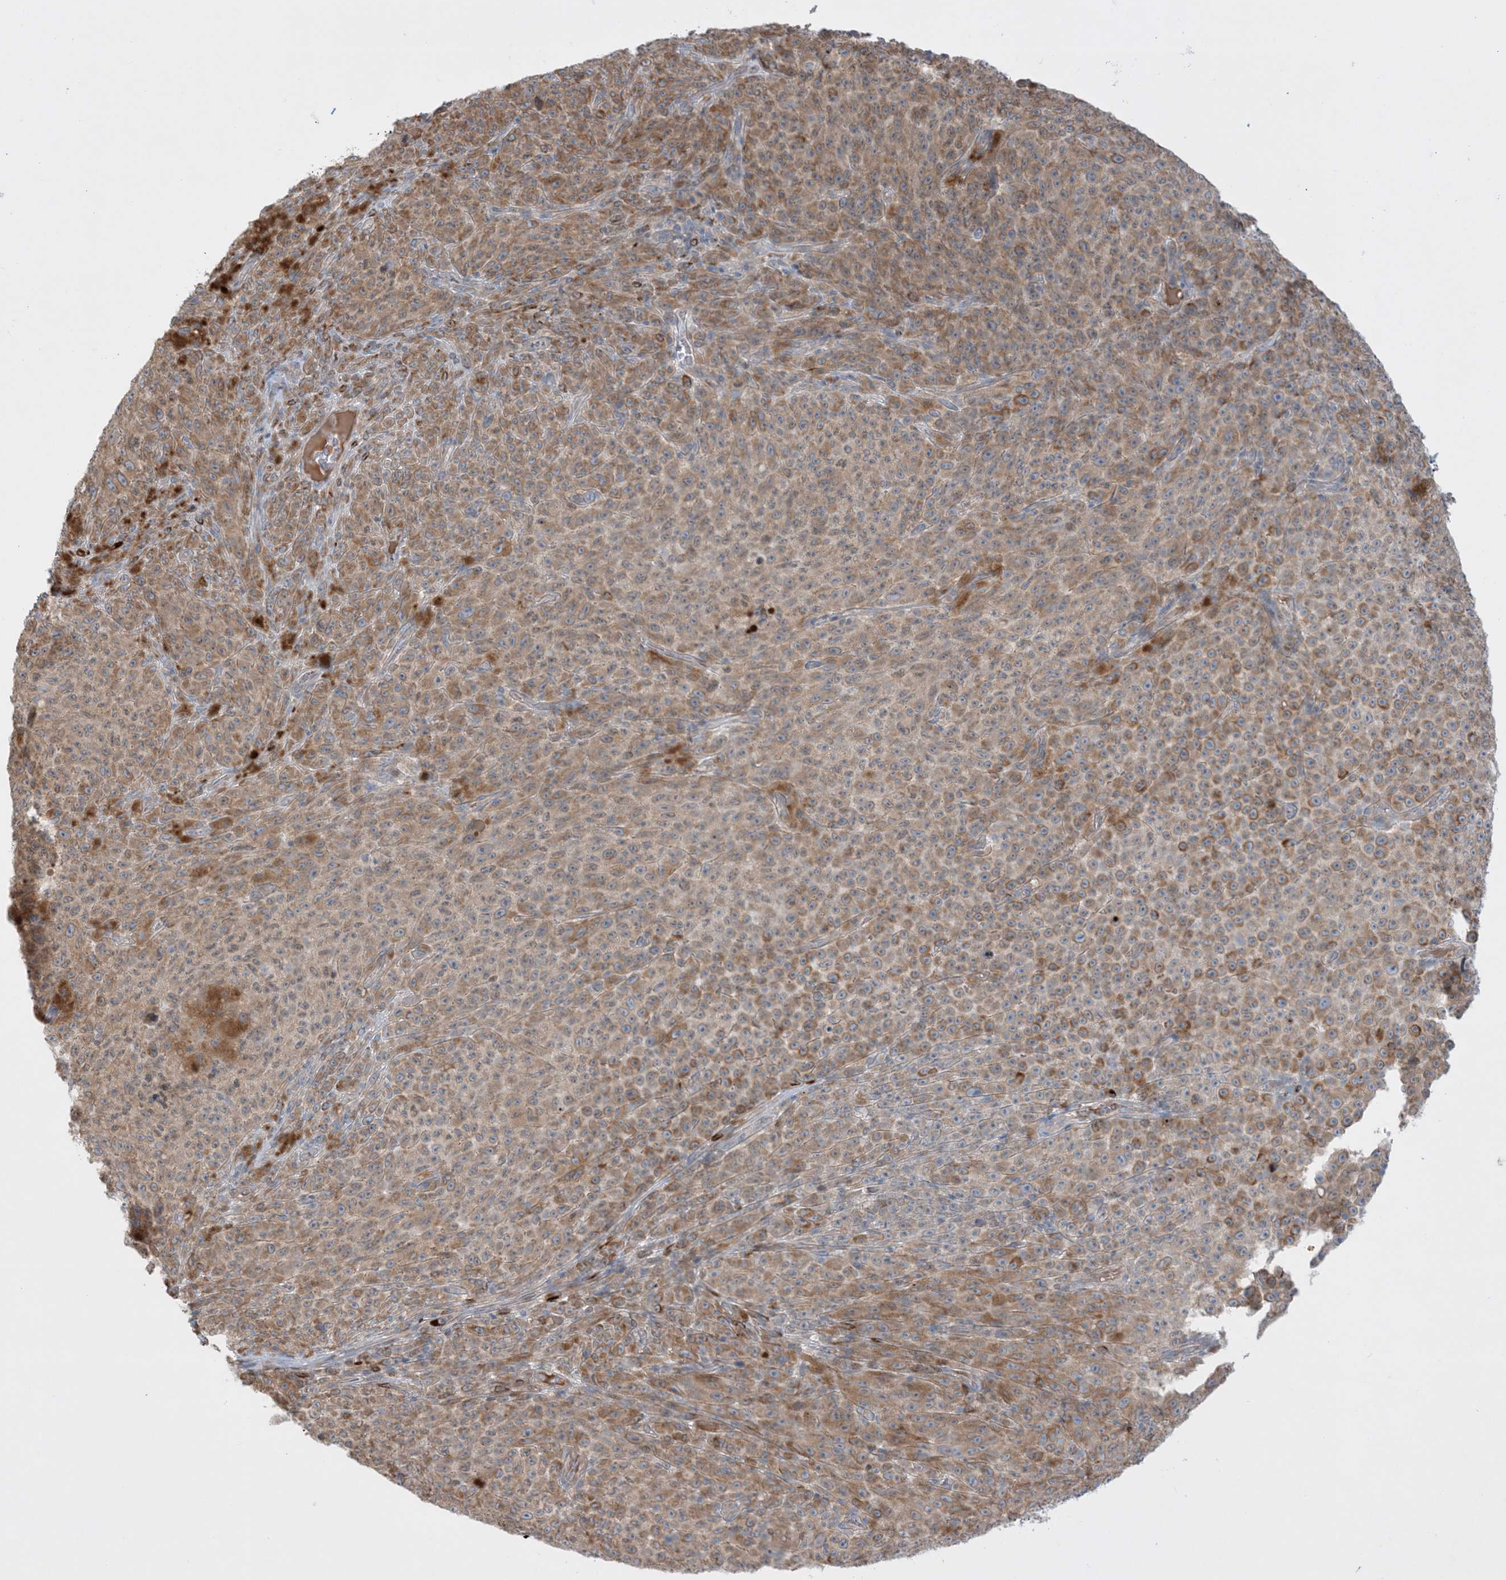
{"staining": {"intensity": "moderate", "quantity": ">75%", "location": "cytoplasmic/membranous"}, "tissue": "melanoma", "cell_type": "Tumor cells", "image_type": "cancer", "snomed": [{"axis": "morphology", "description": "Malignant melanoma, NOS"}, {"axis": "topography", "description": "Skin"}], "caption": "Immunohistochemical staining of human malignant melanoma exhibits medium levels of moderate cytoplasmic/membranous positivity in about >75% of tumor cells.", "gene": "MMGT1", "patient": {"sex": "female", "age": 82}}